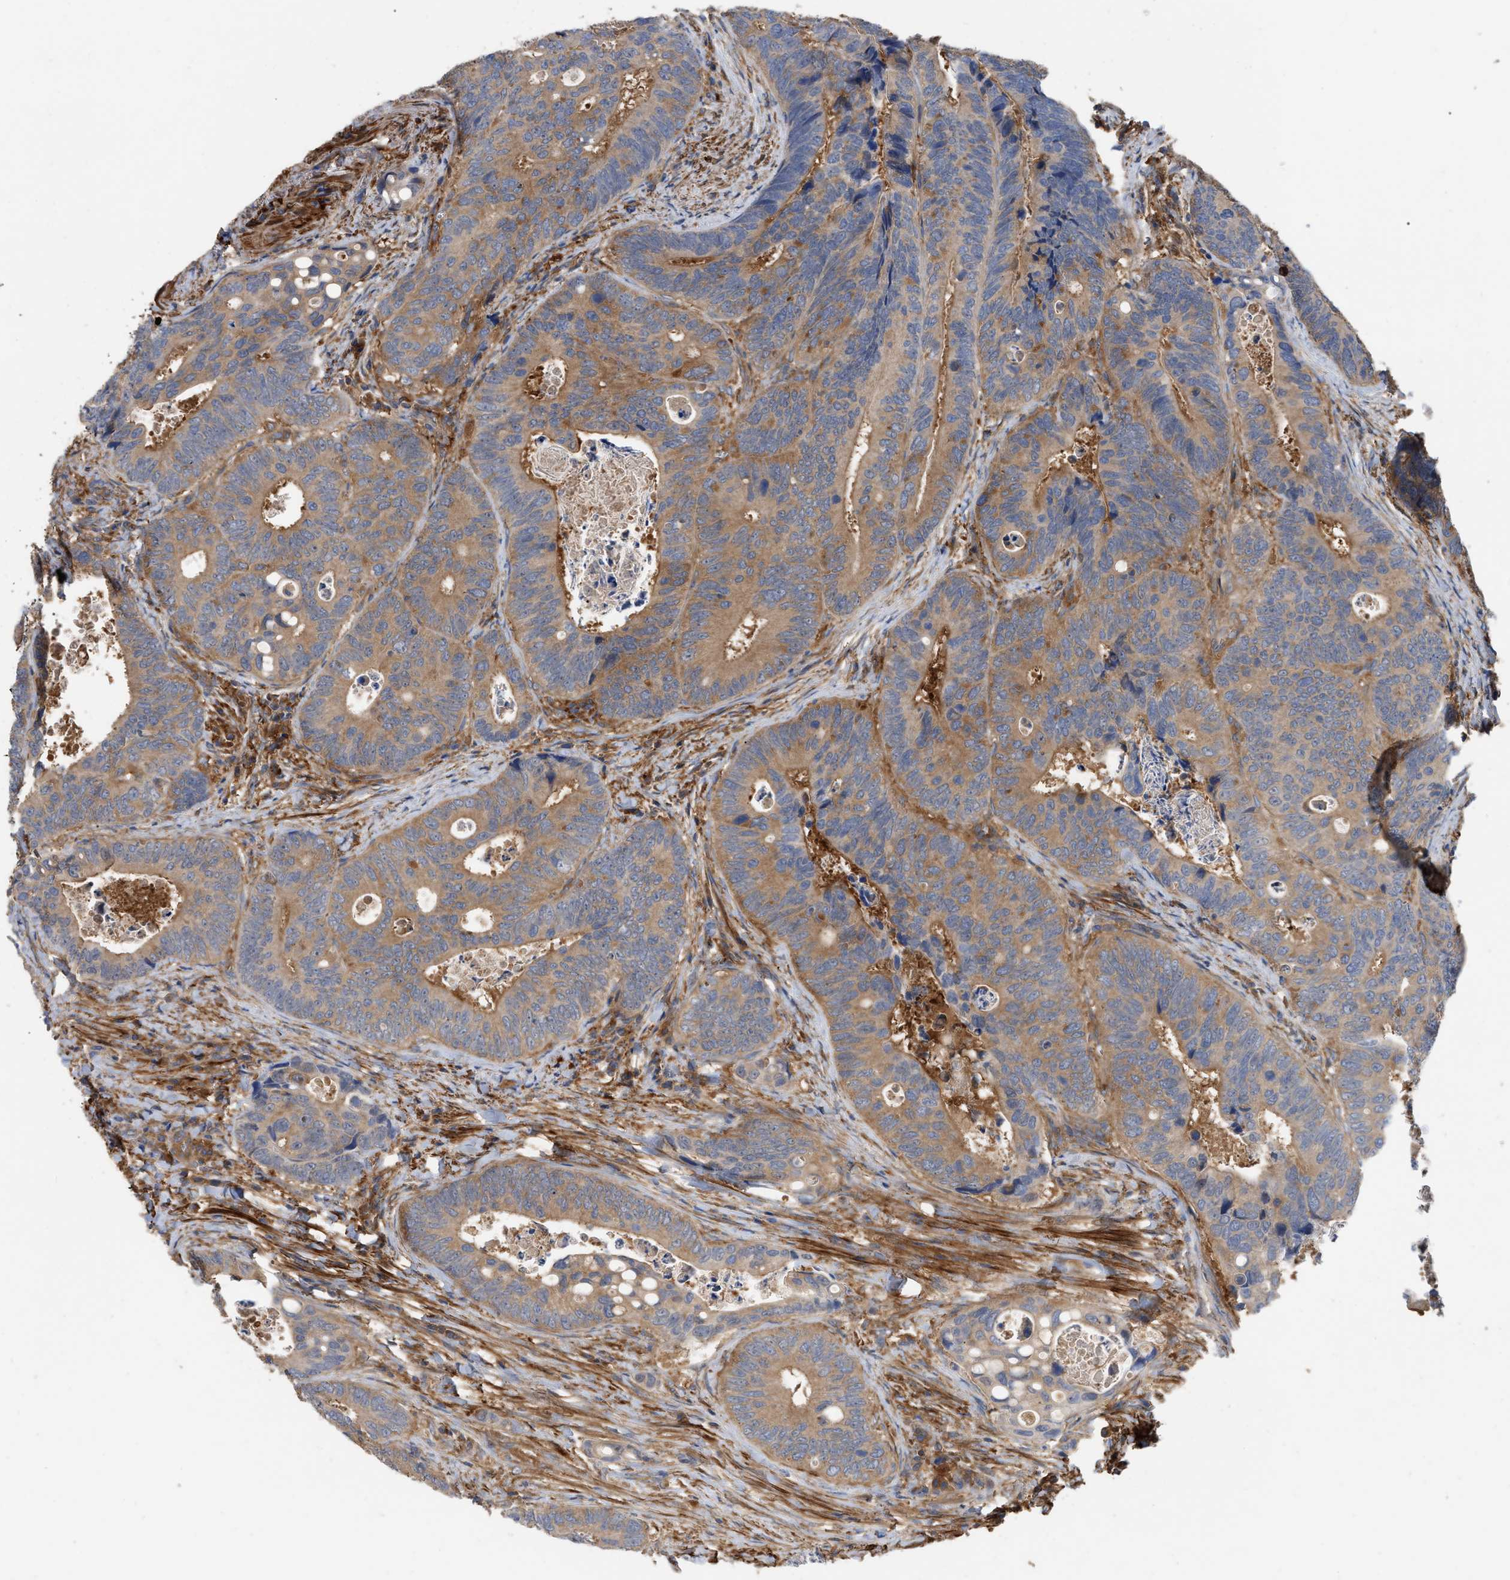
{"staining": {"intensity": "moderate", "quantity": ">75%", "location": "cytoplasmic/membranous"}, "tissue": "colorectal cancer", "cell_type": "Tumor cells", "image_type": "cancer", "snomed": [{"axis": "morphology", "description": "Inflammation, NOS"}, {"axis": "morphology", "description": "Adenocarcinoma, NOS"}, {"axis": "topography", "description": "Colon"}], "caption": "Approximately >75% of tumor cells in human colorectal cancer (adenocarcinoma) exhibit moderate cytoplasmic/membranous protein positivity as visualized by brown immunohistochemical staining.", "gene": "RABEP1", "patient": {"sex": "male", "age": 72}}